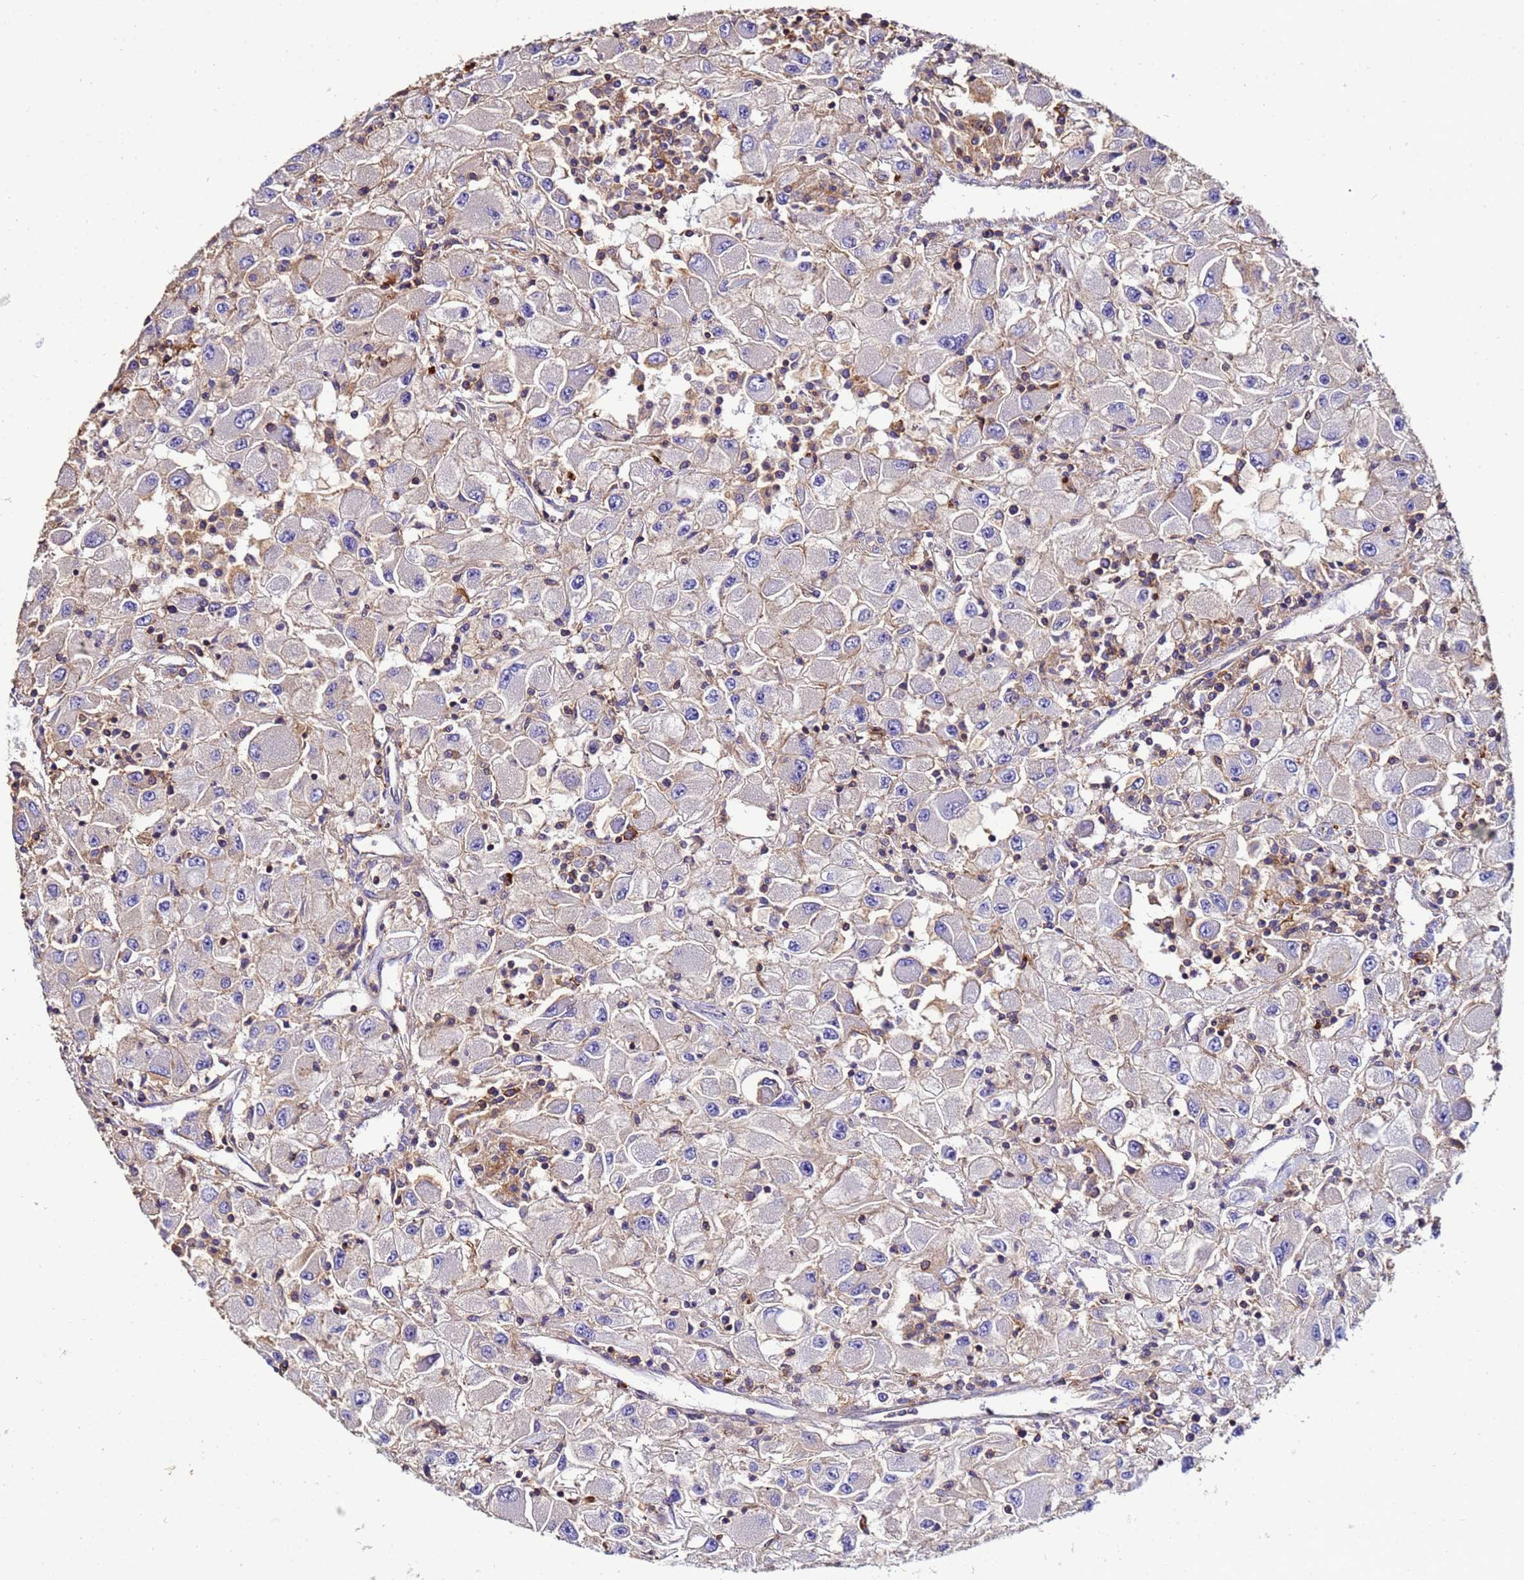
{"staining": {"intensity": "weak", "quantity": "<25%", "location": "cytoplasmic/membranous"}, "tissue": "renal cancer", "cell_type": "Tumor cells", "image_type": "cancer", "snomed": [{"axis": "morphology", "description": "Adenocarcinoma, NOS"}, {"axis": "topography", "description": "Kidney"}], "caption": "Tumor cells are negative for protein expression in human adenocarcinoma (renal).", "gene": "ACTB", "patient": {"sex": "female", "age": 67}}